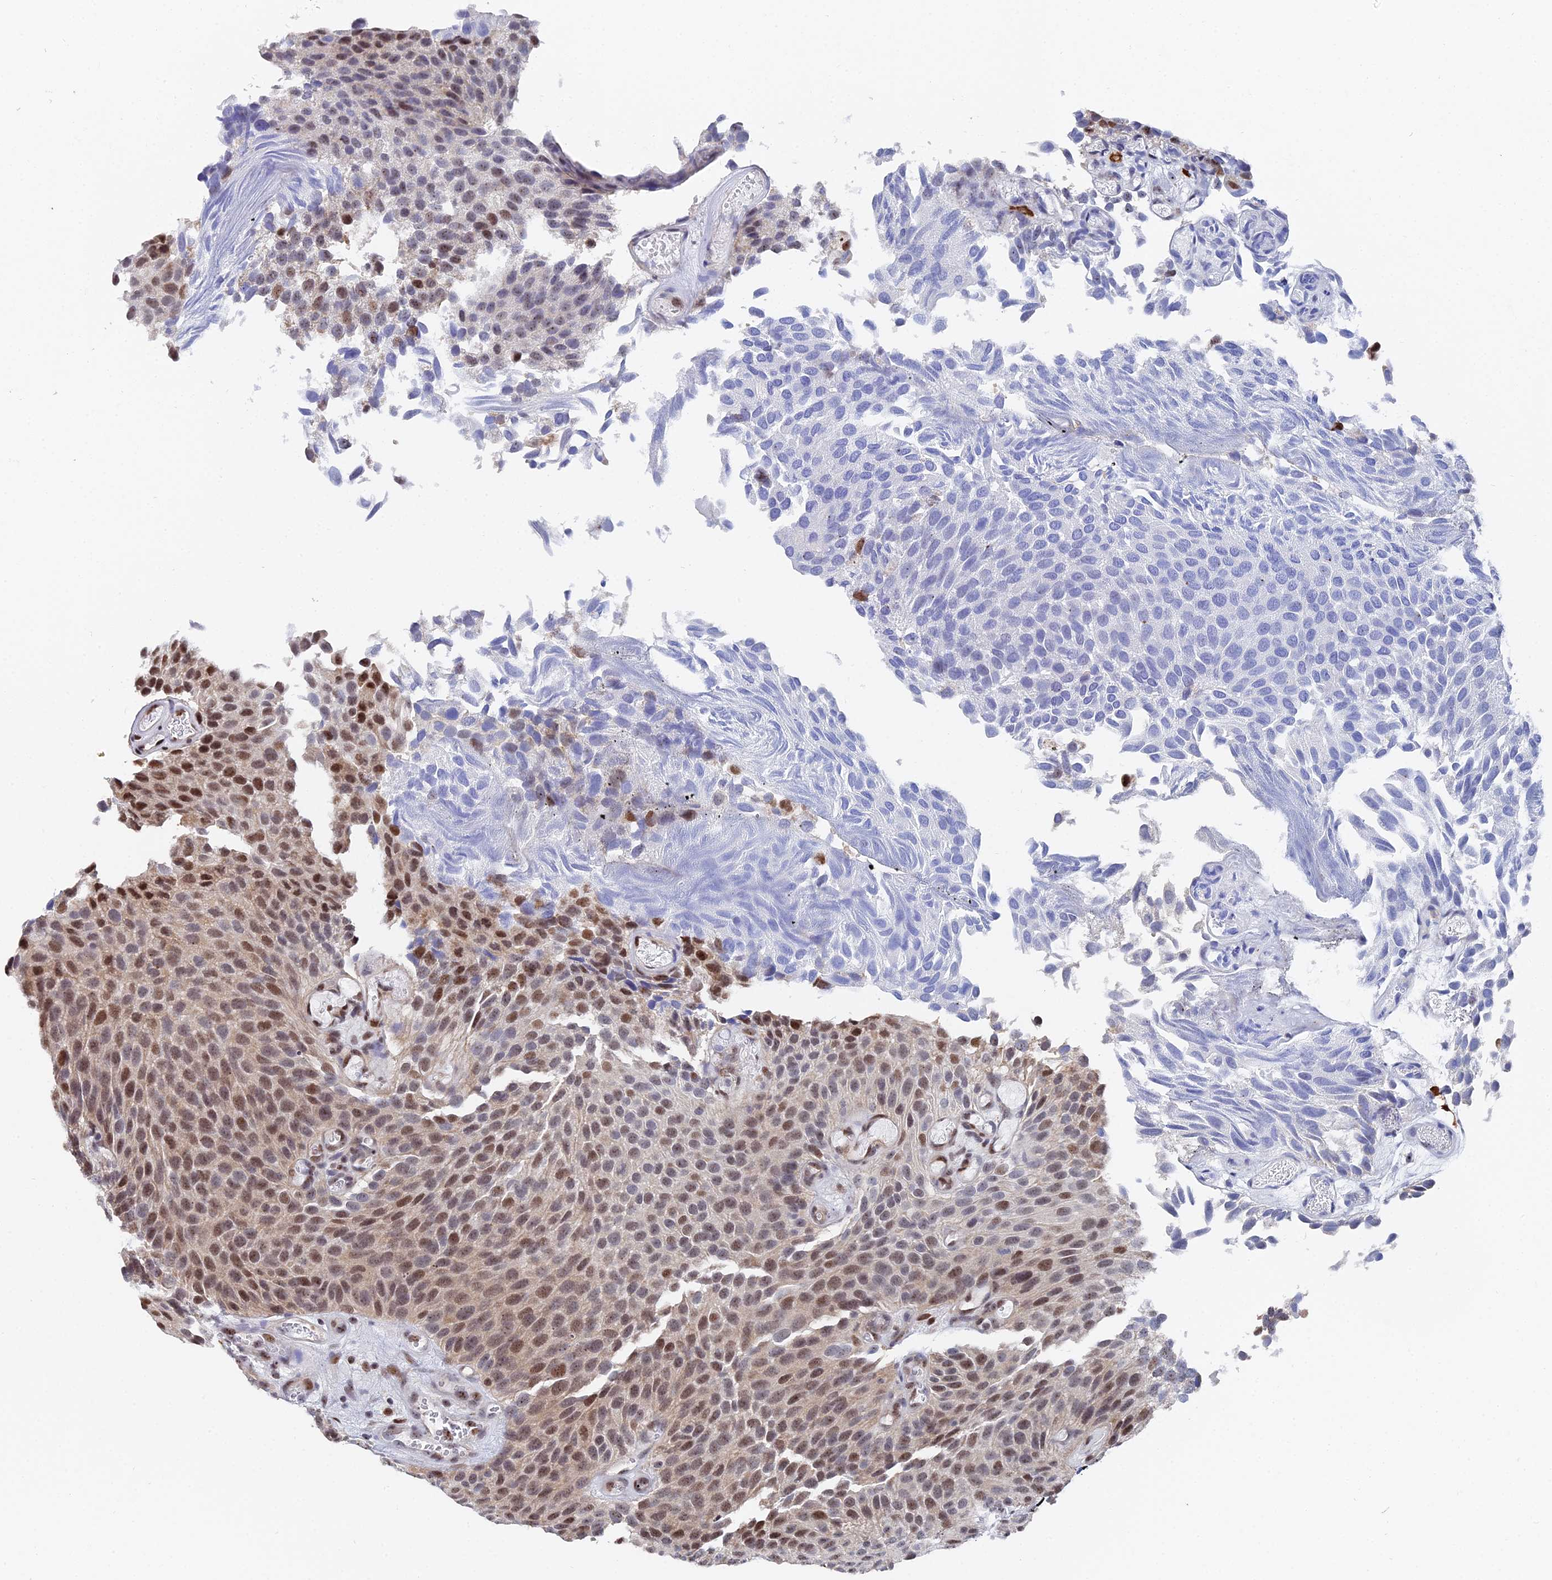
{"staining": {"intensity": "strong", "quantity": "25%-75%", "location": "nuclear"}, "tissue": "urothelial cancer", "cell_type": "Tumor cells", "image_type": "cancer", "snomed": [{"axis": "morphology", "description": "Urothelial carcinoma, Low grade"}, {"axis": "topography", "description": "Urinary bladder"}], "caption": "Immunohistochemical staining of human urothelial cancer shows strong nuclear protein expression in about 25%-75% of tumor cells. Using DAB (3,3'-diaminobenzidine) (brown) and hematoxylin (blue) stains, captured at high magnification using brightfield microscopy.", "gene": "TIFA", "patient": {"sex": "male", "age": 89}}